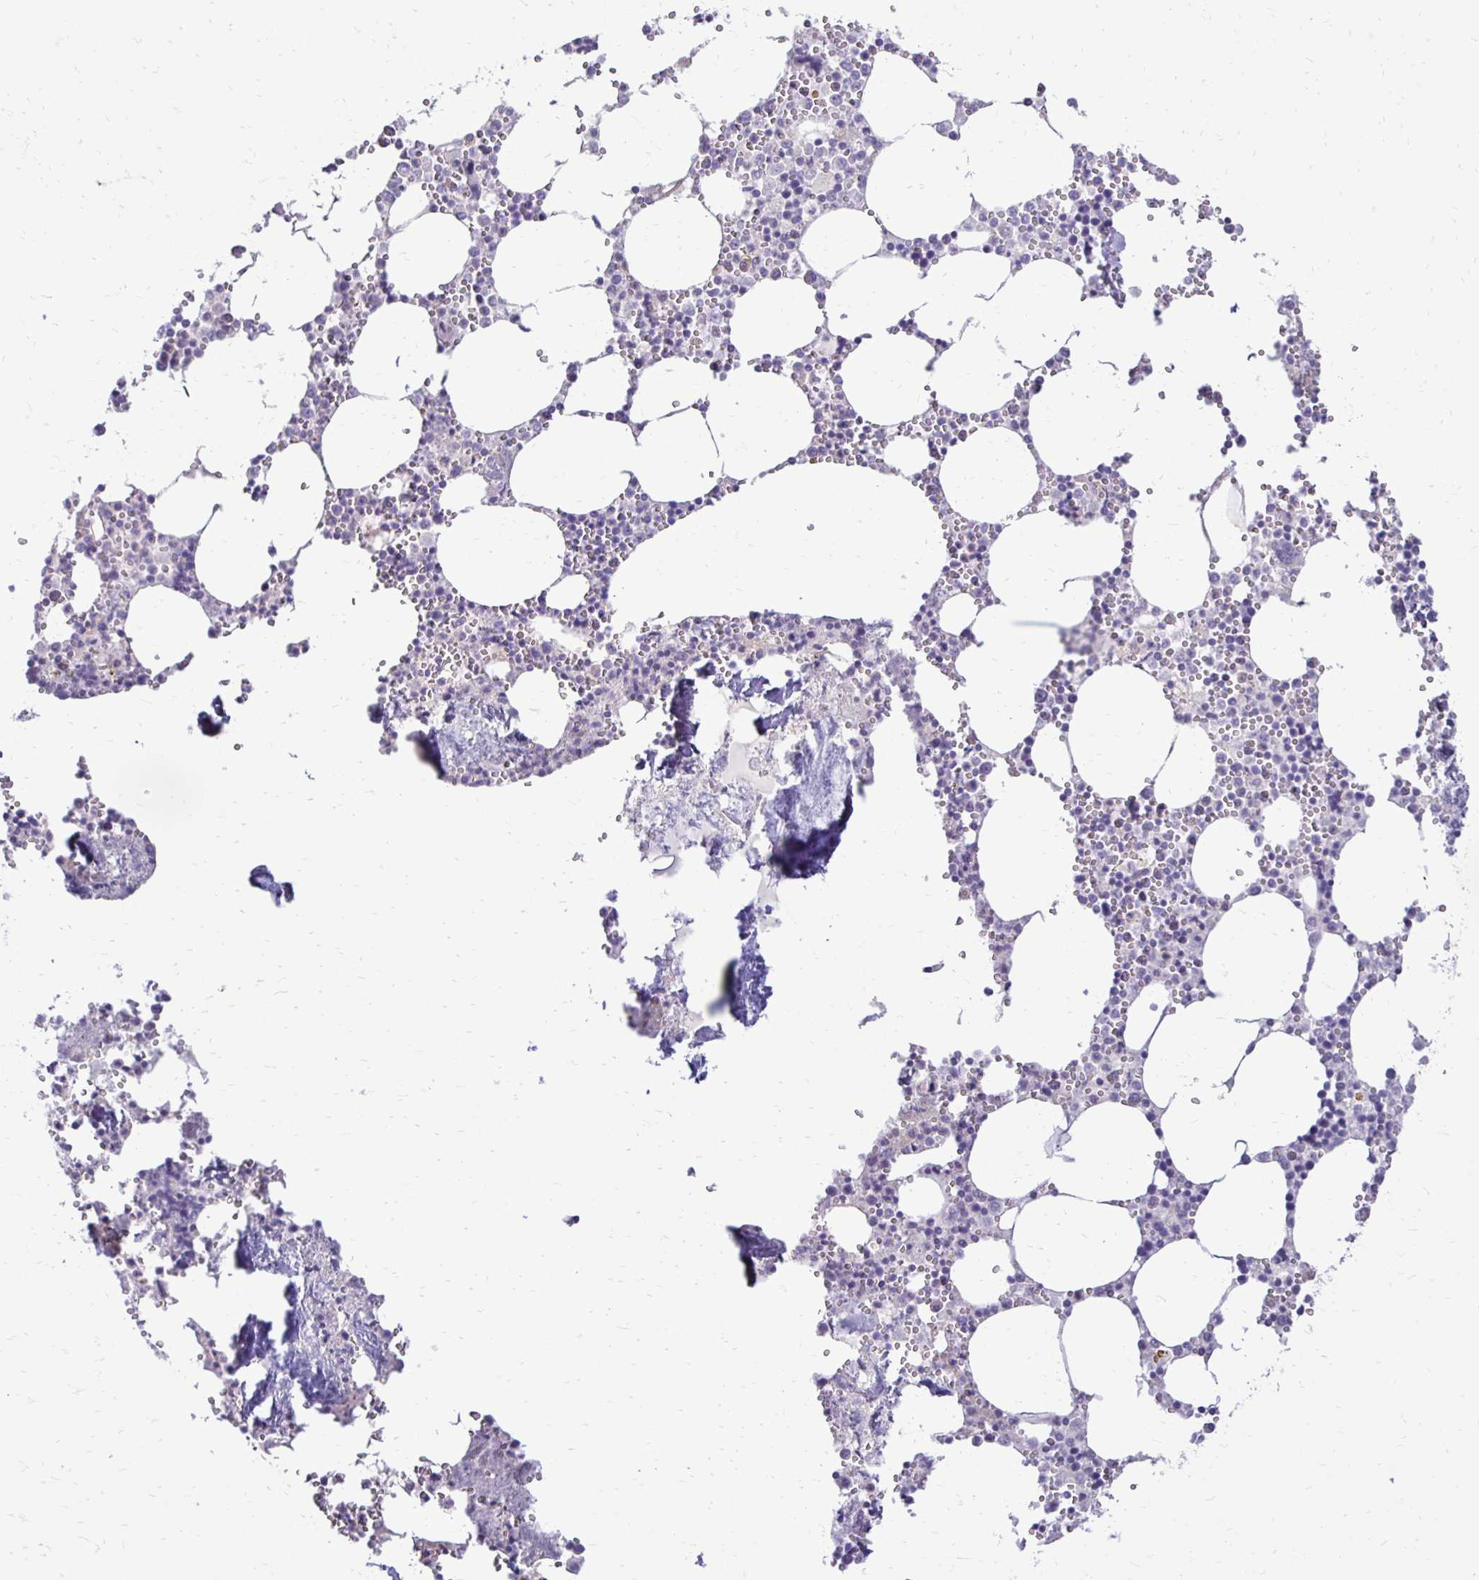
{"staining": {"intensity": "negative", "quantity": "none", "location": "none"}, "tissue": "bone marrow", "cell_type": "Hematopoietic cells", "image_type": "normal", "snomed": [{"axis": "morphology", "description": "Normal tissue, NOS"}, {"axis": "topography", "description": "Bone marrow"}], "caption": "The immunohistochemistry (IHC) image has no significant positivity in hematopoietic cells of bone marrow. The staining was performed using DAB to visualize the protein expression in brown, while the nuclei were stained in blue with hematoxylin (Magnification: 20x).", "gene": "GAS2", "patient": {"sex": "male", "age": 54}}